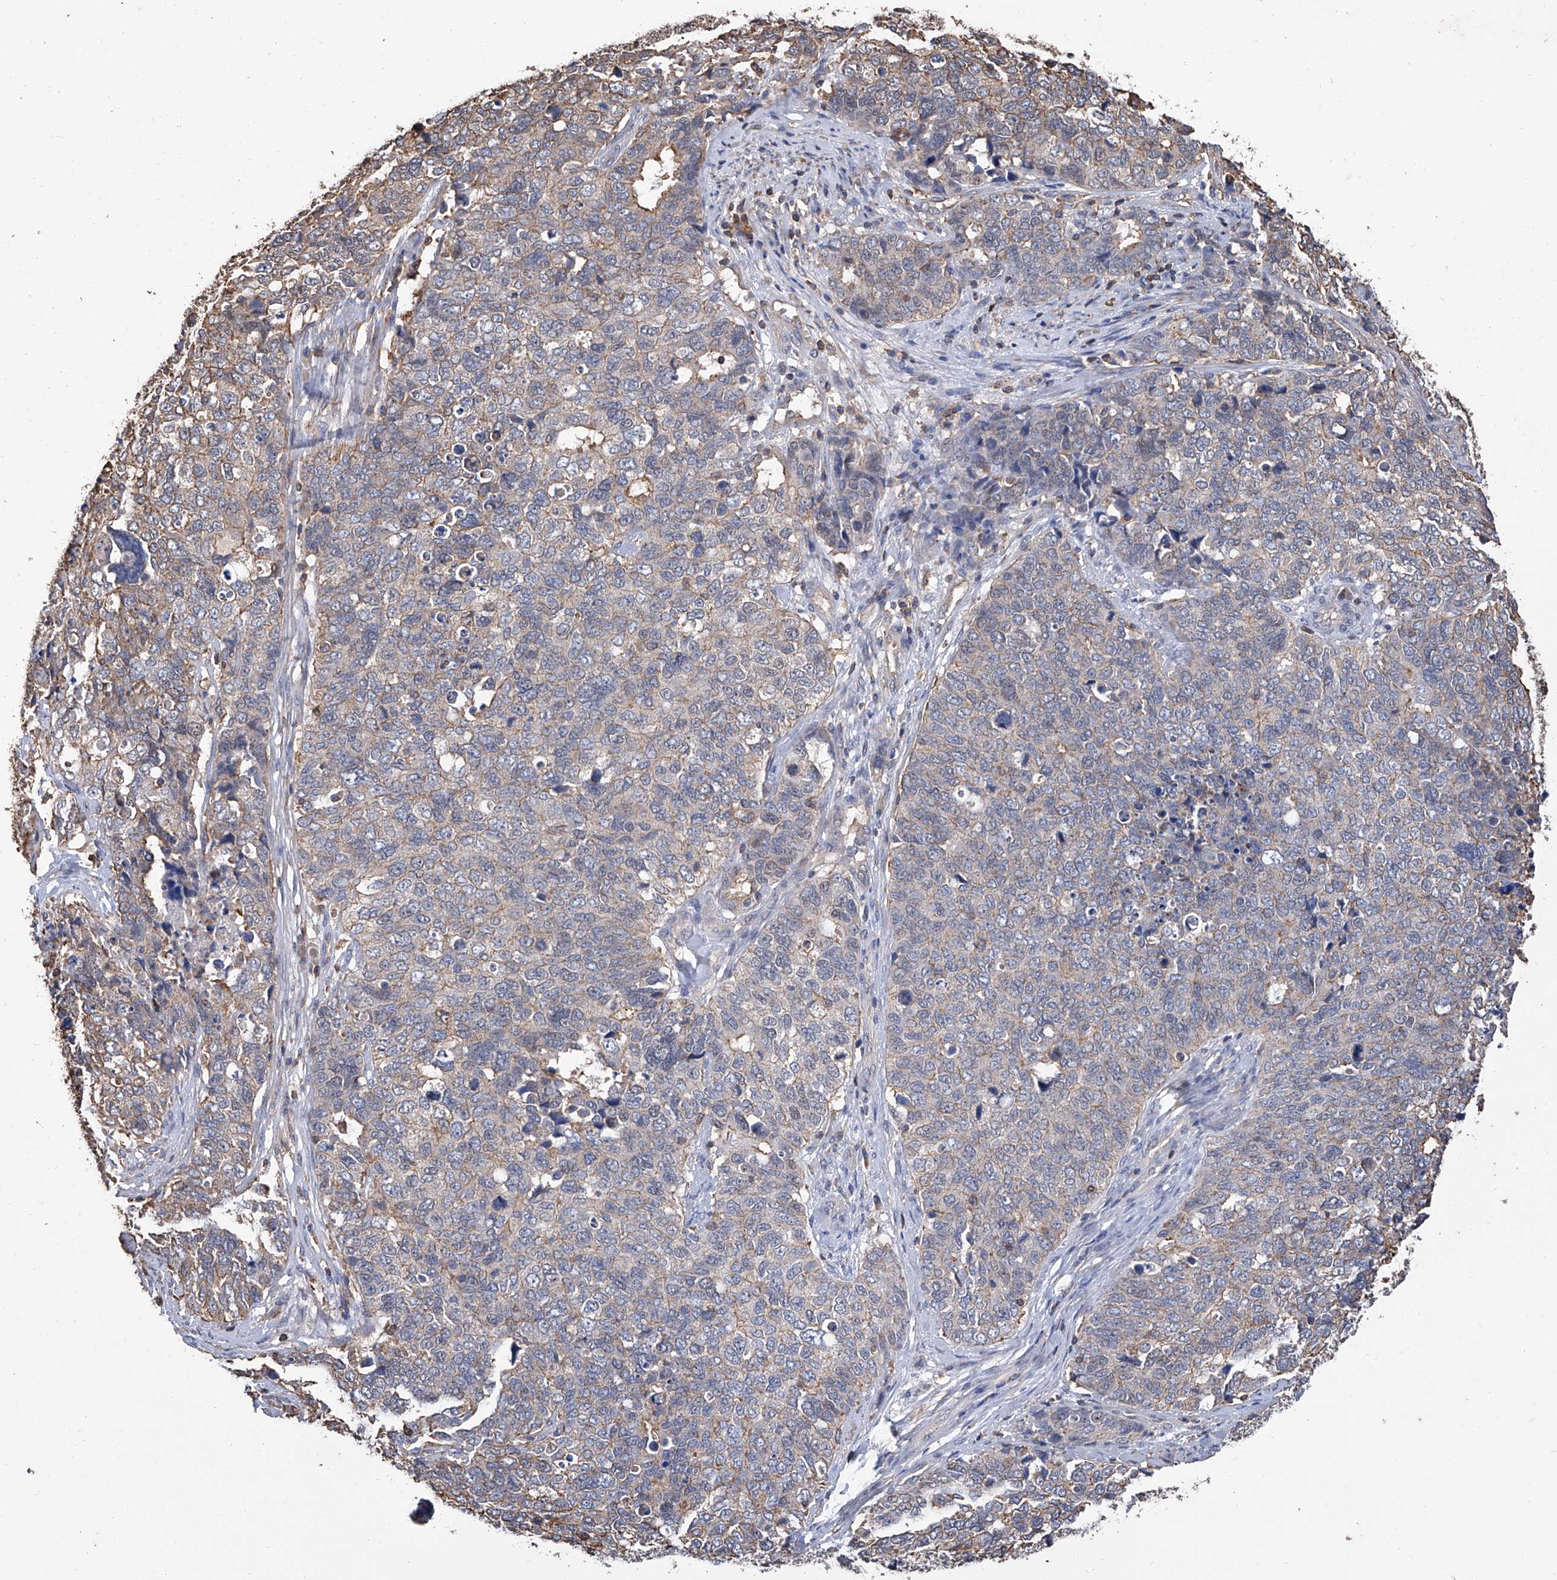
{"staining": {"intensity": "weak", "quantity": "25%-75%", "location": "cytoplasmic/membranous"}, "tissue": "cervical cancer", "cell_type": "Tumor cells", "image_type": "cancer", "snomed": [{"axis": "morphology", "description": "Squamous cell carcinoma, NOS"}, {"axis": "topography", "description": "Cervix"}], "caption": "Cervical cancer (squamous cell carcinoma) stained with immunohistochemistry (IHC) displays weak cytoplasmic/membranous staining in approximately 25%-75% of tumor cells. (Stains: DAB in brown, nuclei in blue, Microscopy: brightfield microscopy at high magnification).", "gene": "GPT", "patient": {"sex": "female", "age": 63}}